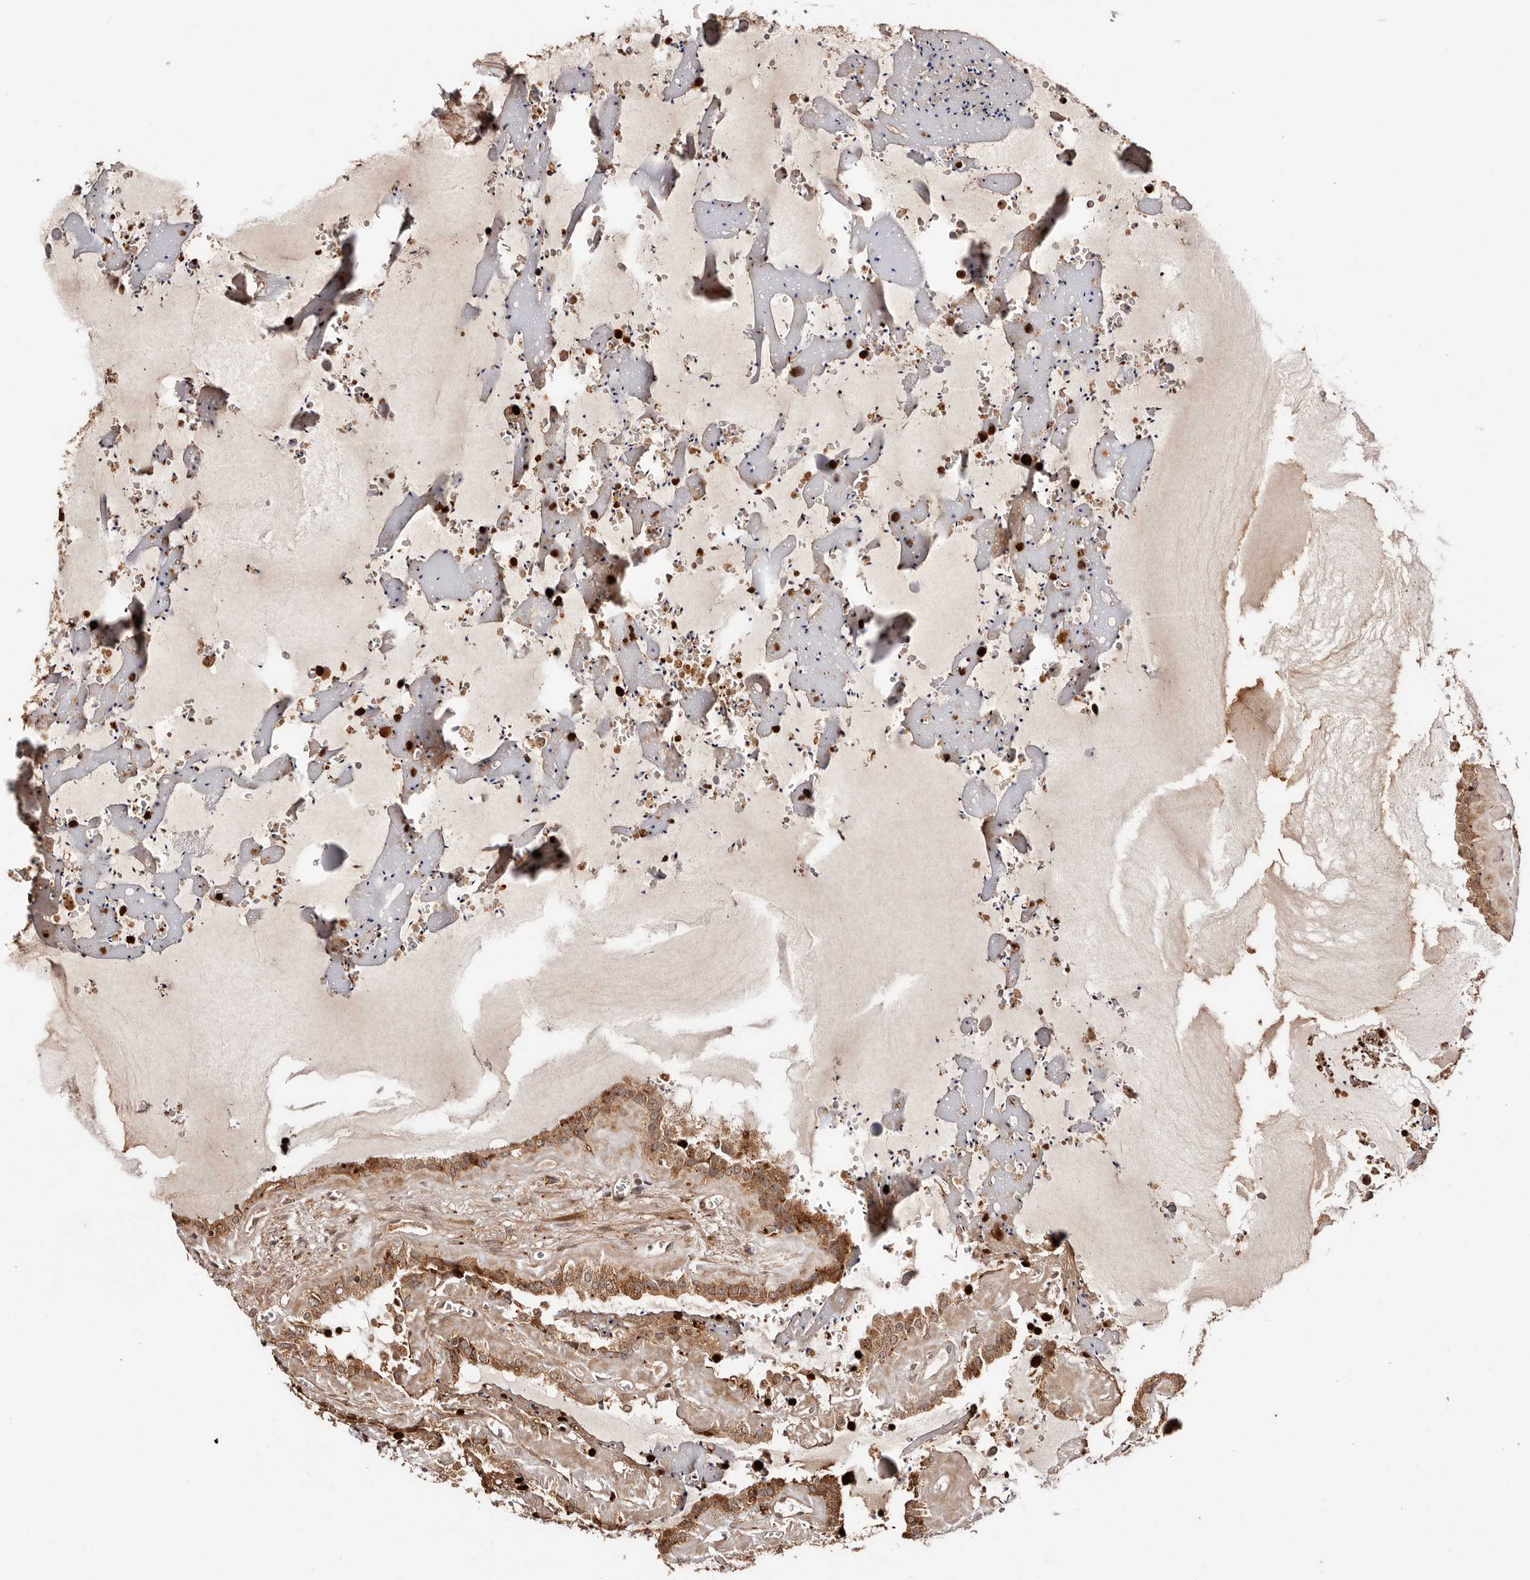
{"staining": {"intensity": "moderate", "quantity": ">75%", "location": "cytoplasmic/membranous"}, "tissue": "seminal vesicle", "cell_type": "Glandular cells", "image_type": "normal", "snomed": [{"axis": "morphology", "description": "Normal tissue, NOS"}, {"axis": "topography", "description": "Prostate"}, {"axis": "topography", "description": "Seminal veicle"}], "caption": "About >75% of glandular cells in unremarkable seminal vesicle display moderate cytoplasmic/membranous protein positivity as visualized by brown immunohistochemical staining.", "gene": "PTPN22", "patient": {"sex": "male", "age": 59}}